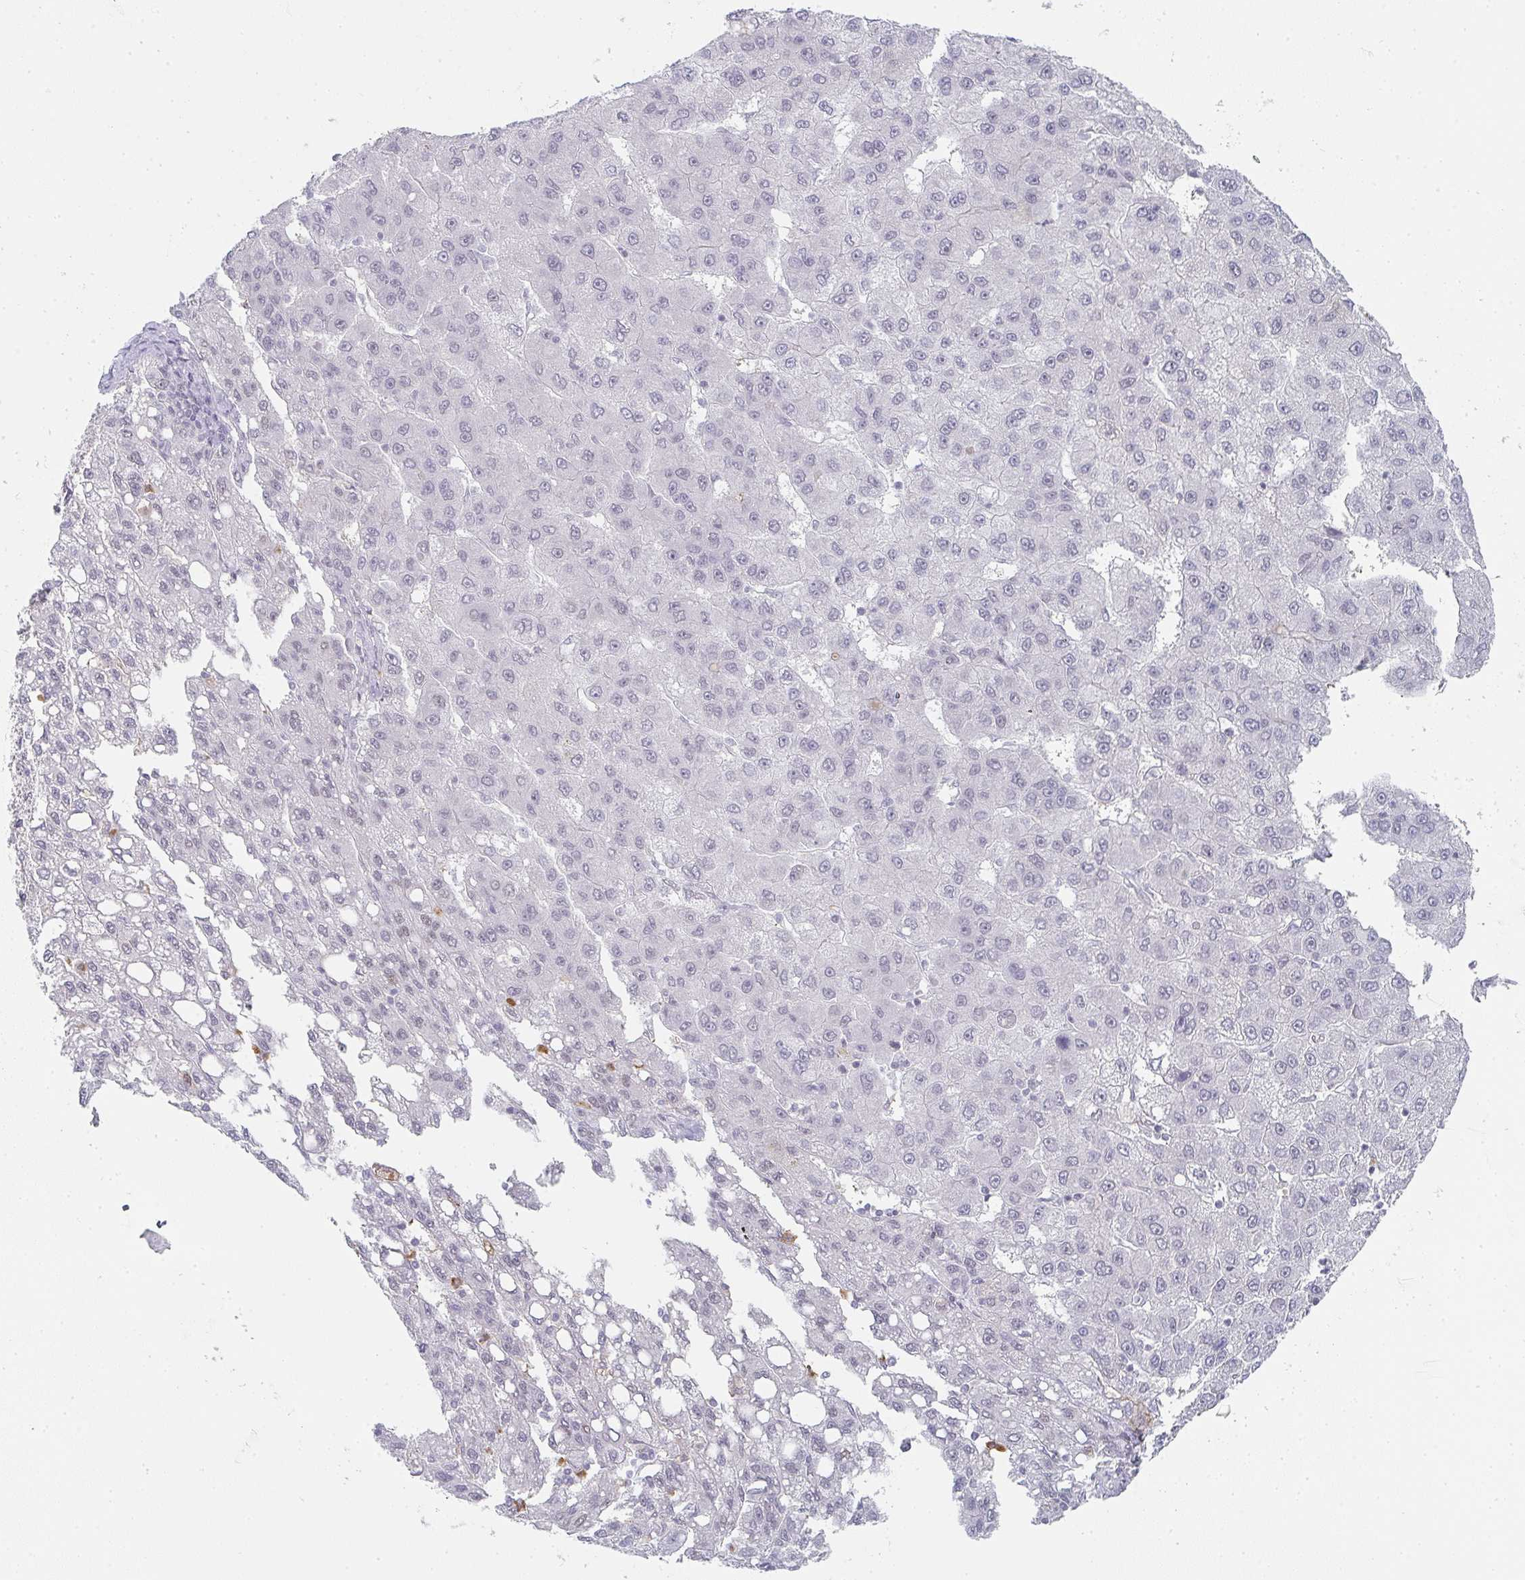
{"staining": {"intensity": "negative", "quantity": "none", "location": "none"}, "tissue": "liver cancer", "cell_type": "Tumor cells", "image_type": "cancer", "snomed": [{"axis": "morphology", "description": "Carcinoma, Hepatocellular, NOS"}, {"axis": "topography", "description": "Liver"}], "caption": "An image of hepatocellular carcinoma (liver) stained for a protein demonstrates no brown staining in tumor cells.", "gene": "LIN54", "patient": {"sex": "female", "age": 82}}